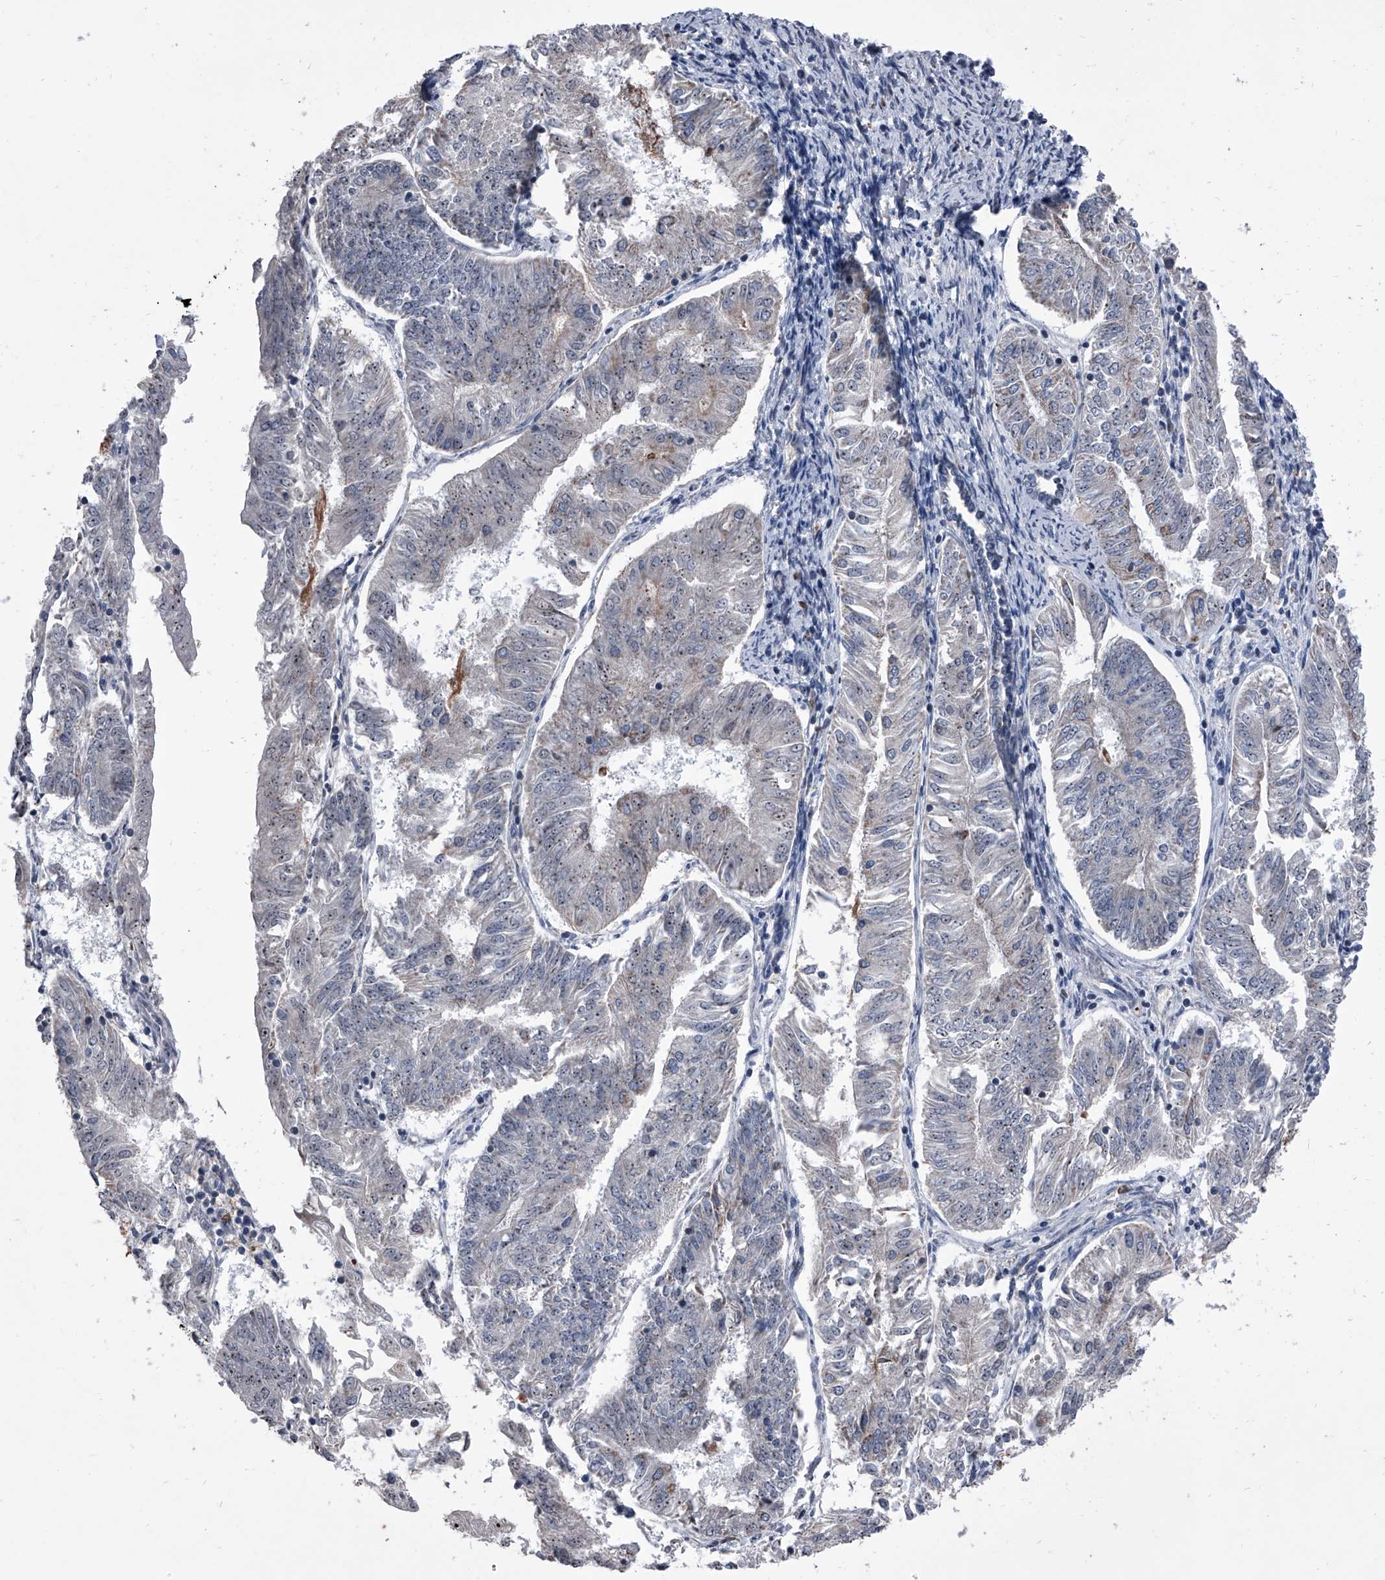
{"staining": {"intensity": "weak", "quantity": "25%-75%", "location": "nuclear"}, "tissue": "endometrial cancer", "cell_type": "Tumor cells", "image_type": "cancer", "snomed": [{"axis": "morphology", "description": "Adenocarcinoma, NOS"}, {"axis": "topography", "description": "Endometrium"}], "caption": "Immunohistochemical staining of adenocarcinoma (endometrial) shows weak nuclear protein staining in about 25%-75% of tumor cells. (DAB (3,3'-diaminobenzidine) IHC, brown staining for protein, blue staining for nuclei).", "gene": "CEP85L", "patient": {"sex": "female", "age": 58}}